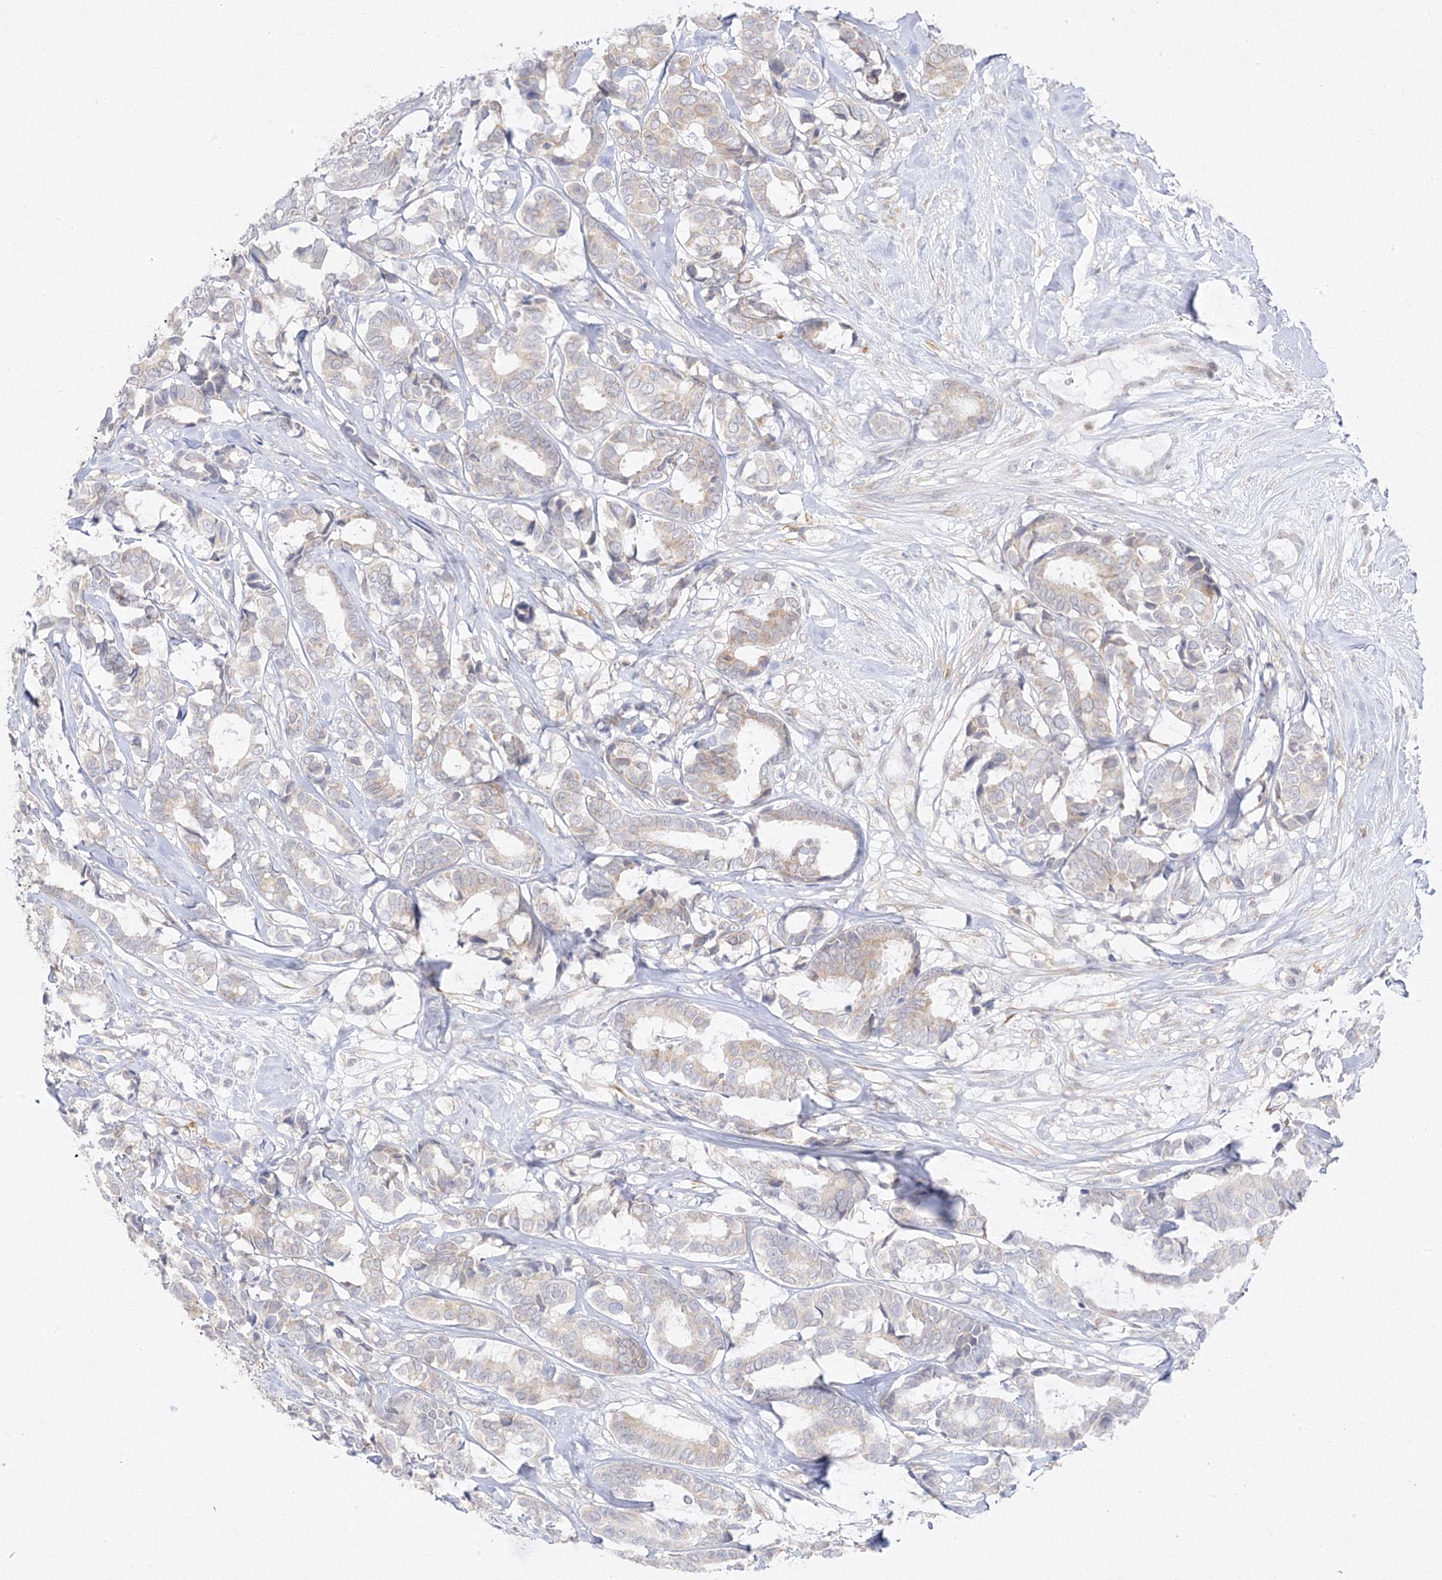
{"staining": {"intensity": "weak", "quantity": "<25%", "location": "cytoplasmic/membranous"}, "tissue": "breast cancer", "cell_type": "Tumor cells", "image_type": "cancer", "snomed": [{"axis": "morphology", "description": "Duct carcinoma"}, {"axis": "topography", "description": "Breast"}], "caption": "Breast cancer (invasive ductal carcinoma) was stained to show a protein in brown. There is no significant staining in tumor cells.", "gene": "C2CD2", "patient": {"sex": "female", "age": 87}}